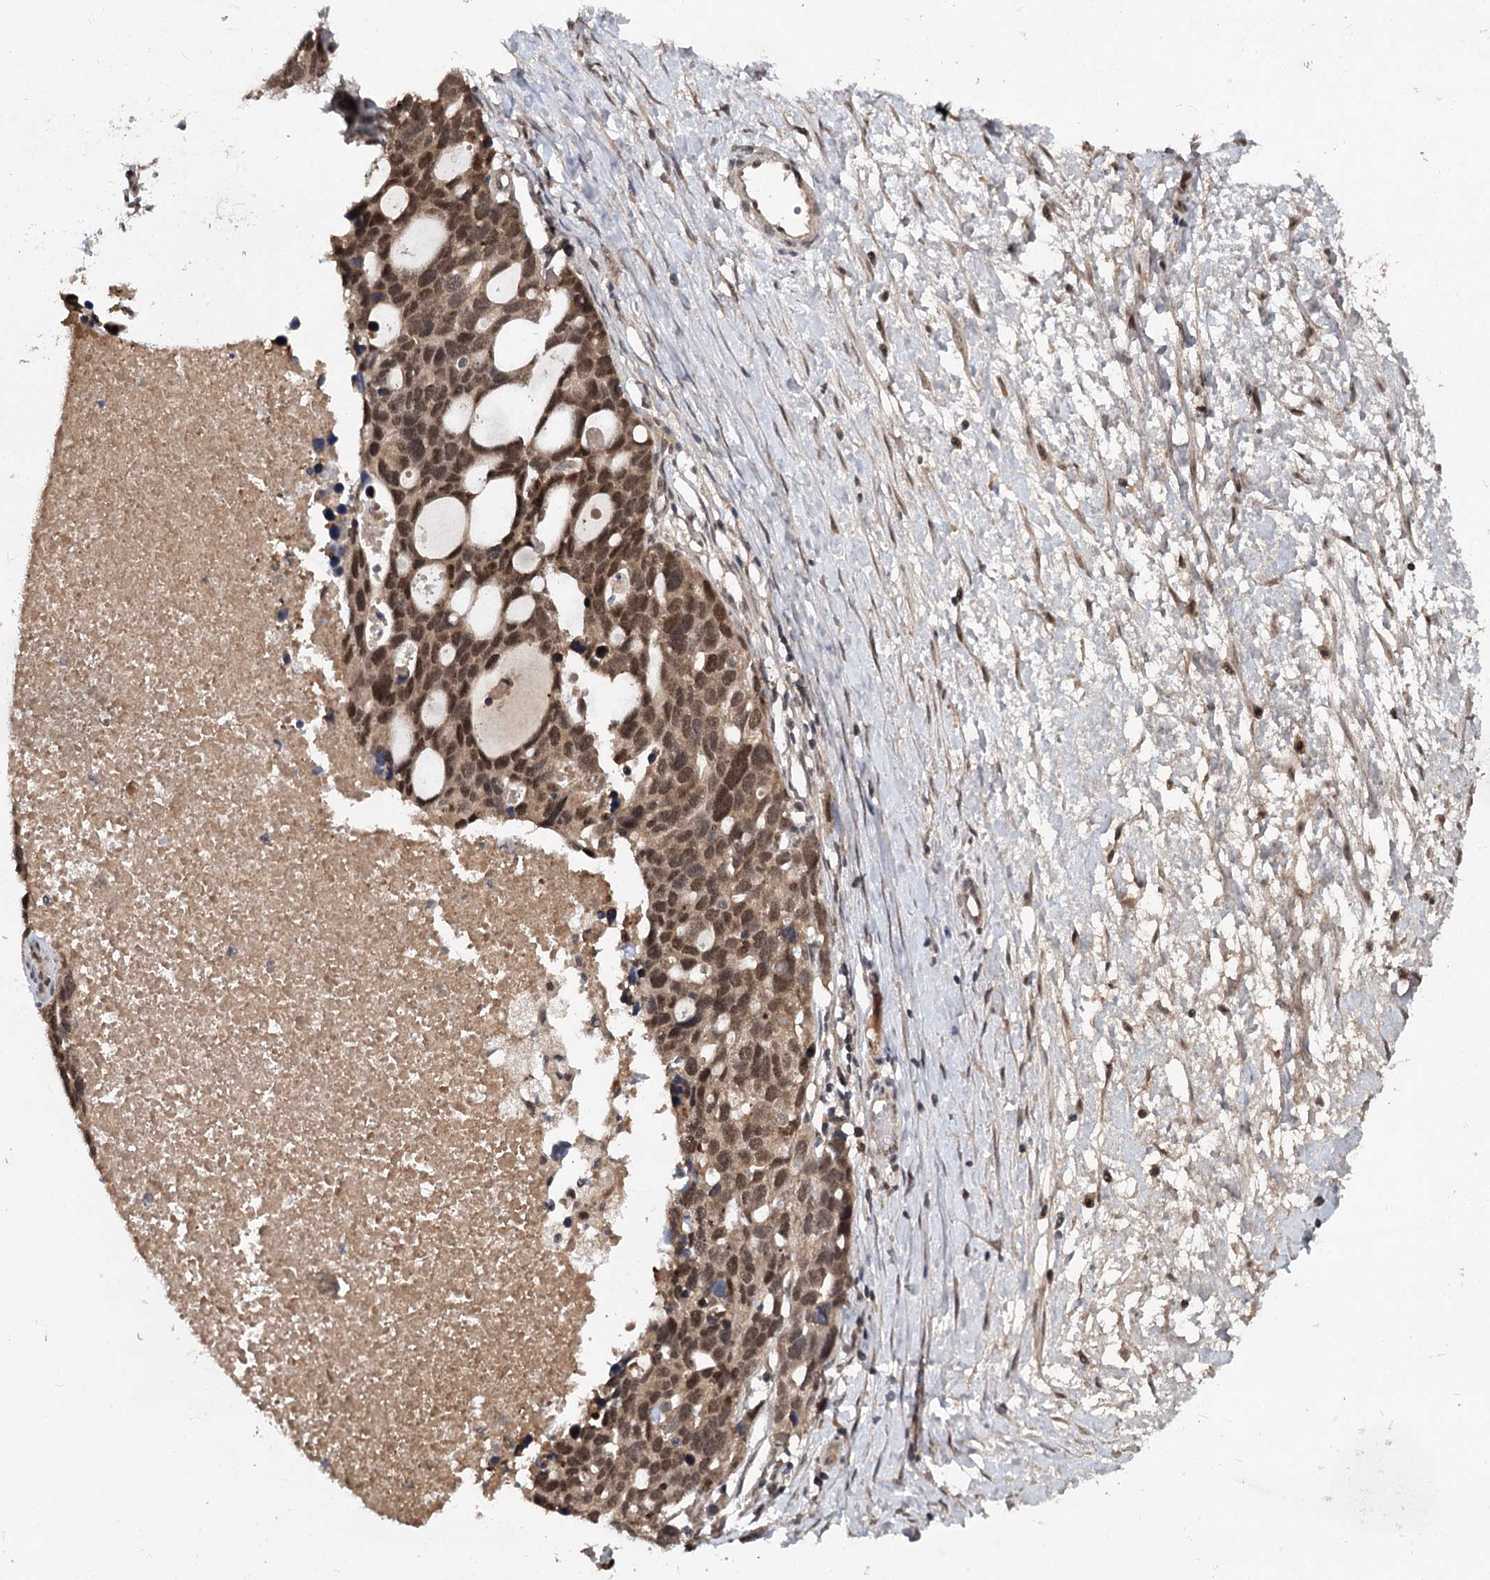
{"staining": {"intensity": "moderate", "quantity": ">75%", "location": "nuclear"}, "tissue": "ovarian cancer", "cell_type": "Tumor cells", "image_type": "cancer", "snomed": [{"axis": "morphology", "description": "Cystadenocarcinoma, serous, NOS"}, {"axis": "topography", "description": "Ovary"}], "caption": "Immunohistochemistry of ovarian serous cystadenocarcinoma reveals medium levels of moderate nuclear positivity in approximately >75% of tumor cells. (brown staining indicates protein expression, while blue staining denotes nuclei).", "gene": "MYG1", "patient": {"sex": "female", "age": 54}}